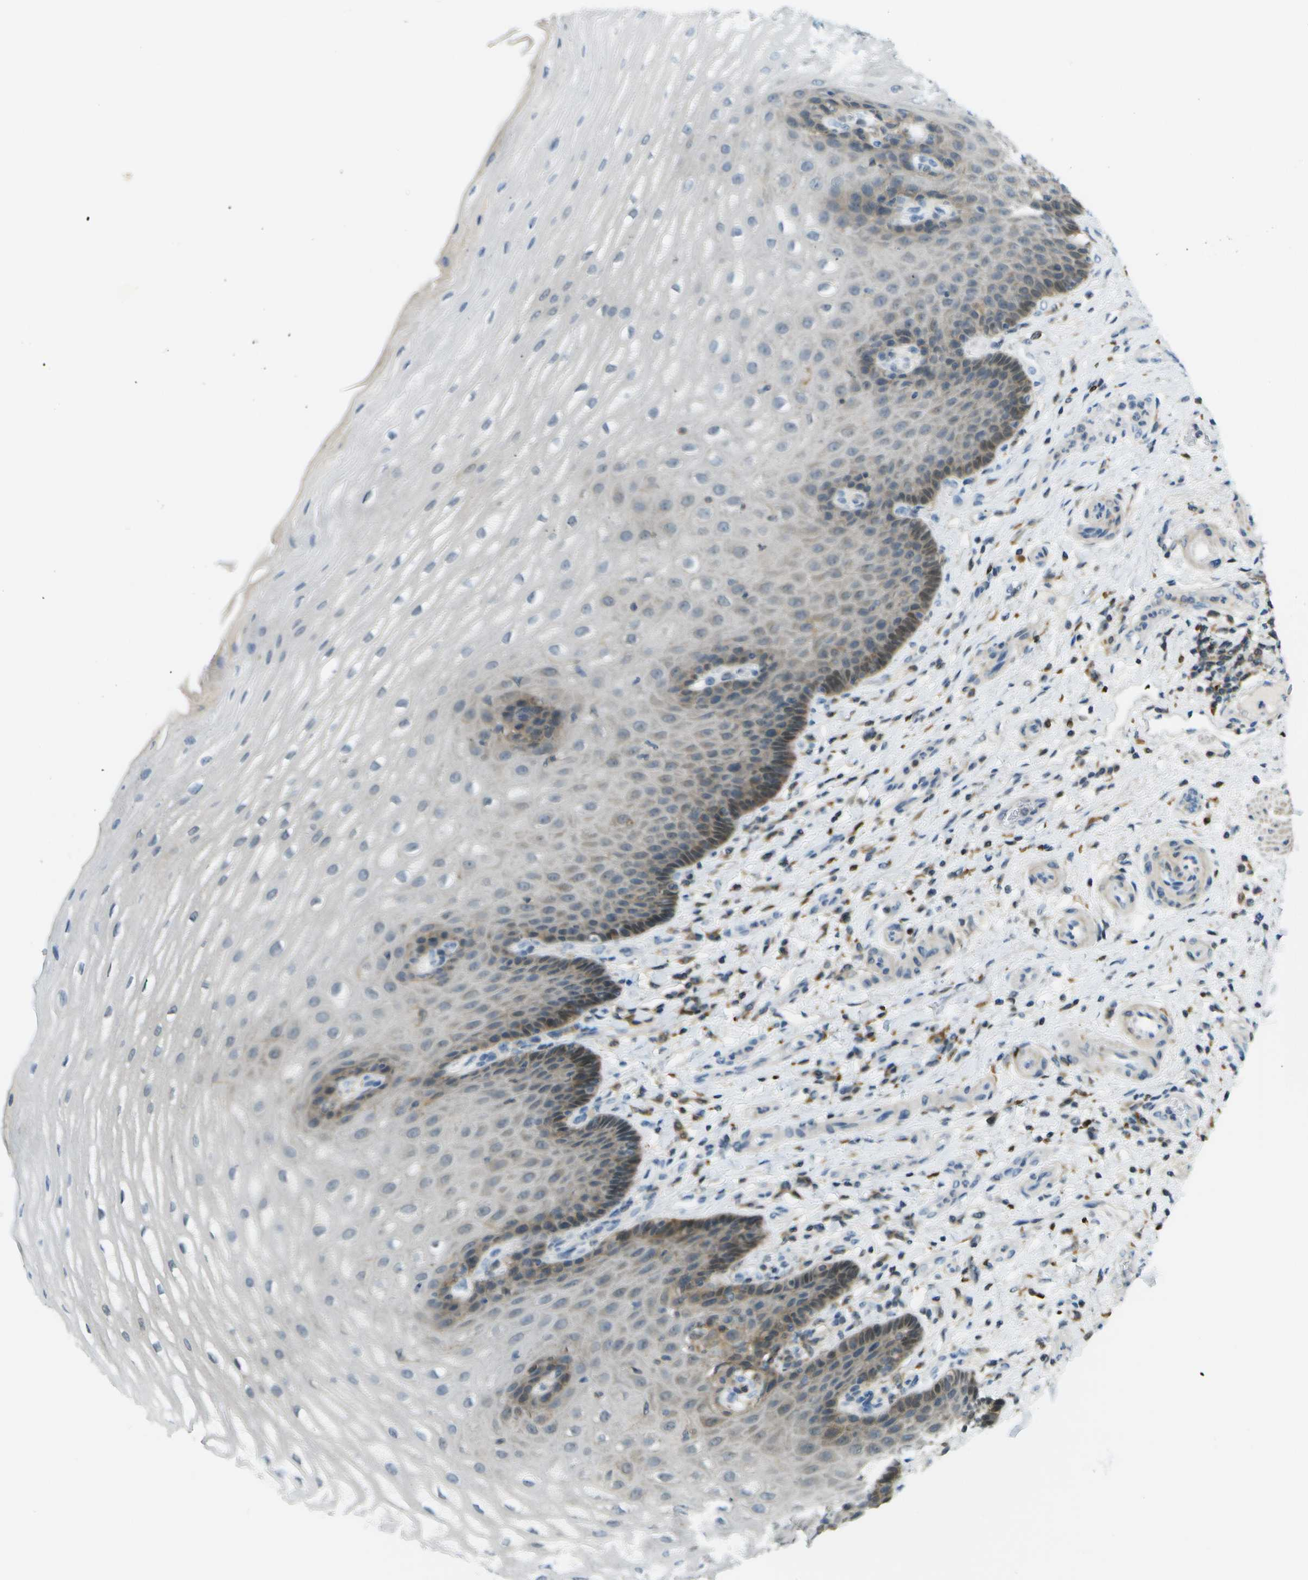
{"staining": {"intensity": "moderate", "quantity": "<25%", "location": "cytoplasmic/membranous"}, "tissue": "esophagus", "cell_type": "Squamous epithelial cells", "image_type": "normal", "snomed": [{"axis": "morphology", "description": "Normal tissue, NOS"}, {"axis": "topography", "description": "Esophagus"}], "caption": "Immunohistochemical staining of normal human esophagus exhibits low levels of moderate cytoplasmic/membranous staining in about <25% of squamous epithelial cells.", "gene": "CDH23", "patient": {"sex": "male", "age": 54}}